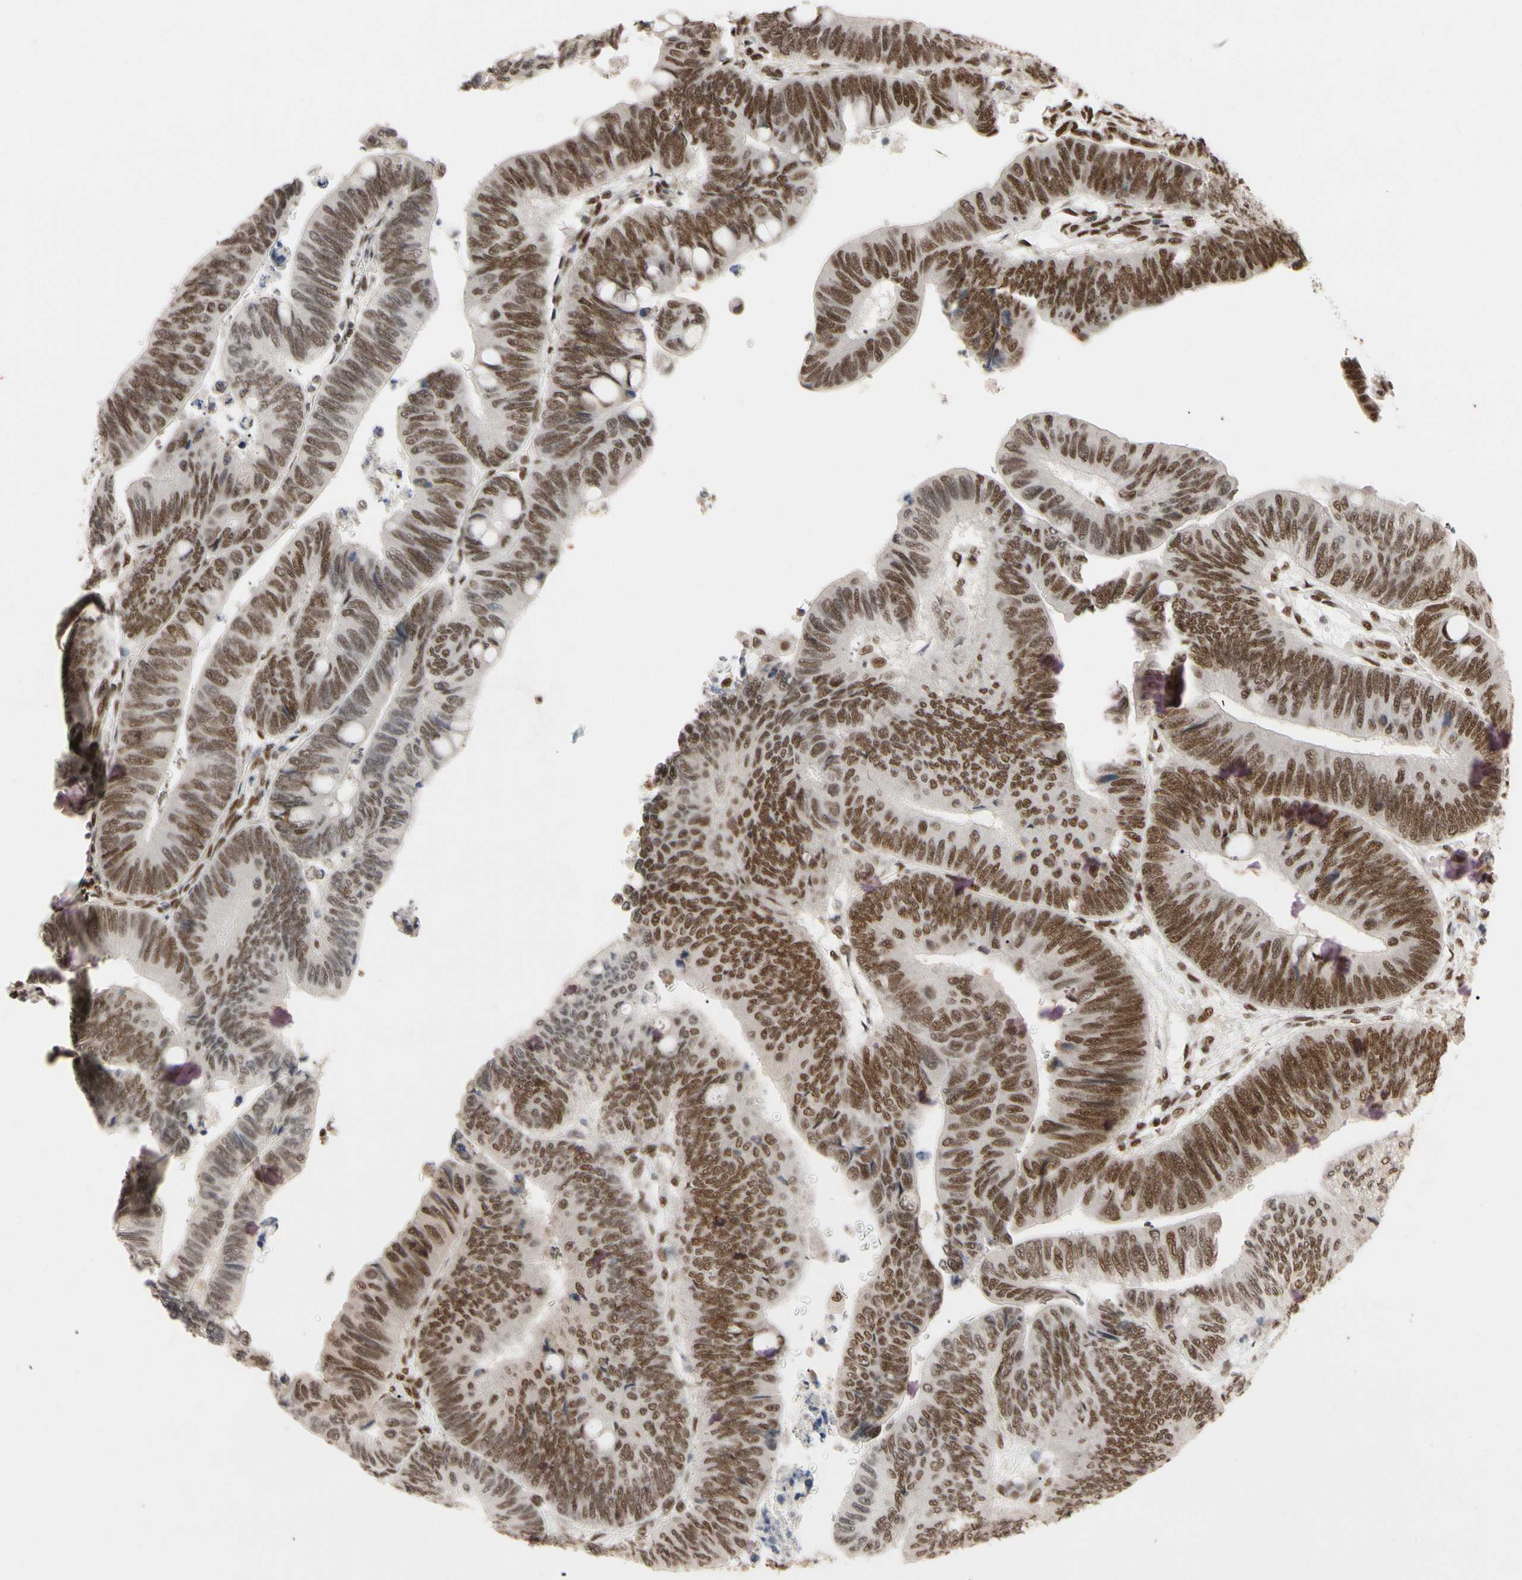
{"staining": {"intensity": "moderate", "quantity": ">75%", "location": "nuclear"}, "tissue": "colorectal cancer", "cell_type": "Tumor cells", "image_type": "cancer", "snomed": [{"axis": "morphology", "description": "Normal tissue, NOS"}, {"axis": "morphology", "description": "Adenocarcinoma, NOS"}, {"axis": "topography", "description": "Rectum"}, {"axis": "topography", "description": "Peripheral nerve tissue"}], "caption": "This image reveals colorectal cancer stained with immunohistochemistry (IHC) to label a protein in brown. The nuclear of tumor cells show moderate positivity for the protein. Nuclei are counter-stained blue.", "gene": "FAM98B", "patient": {"sex": "male", "age": 92}}